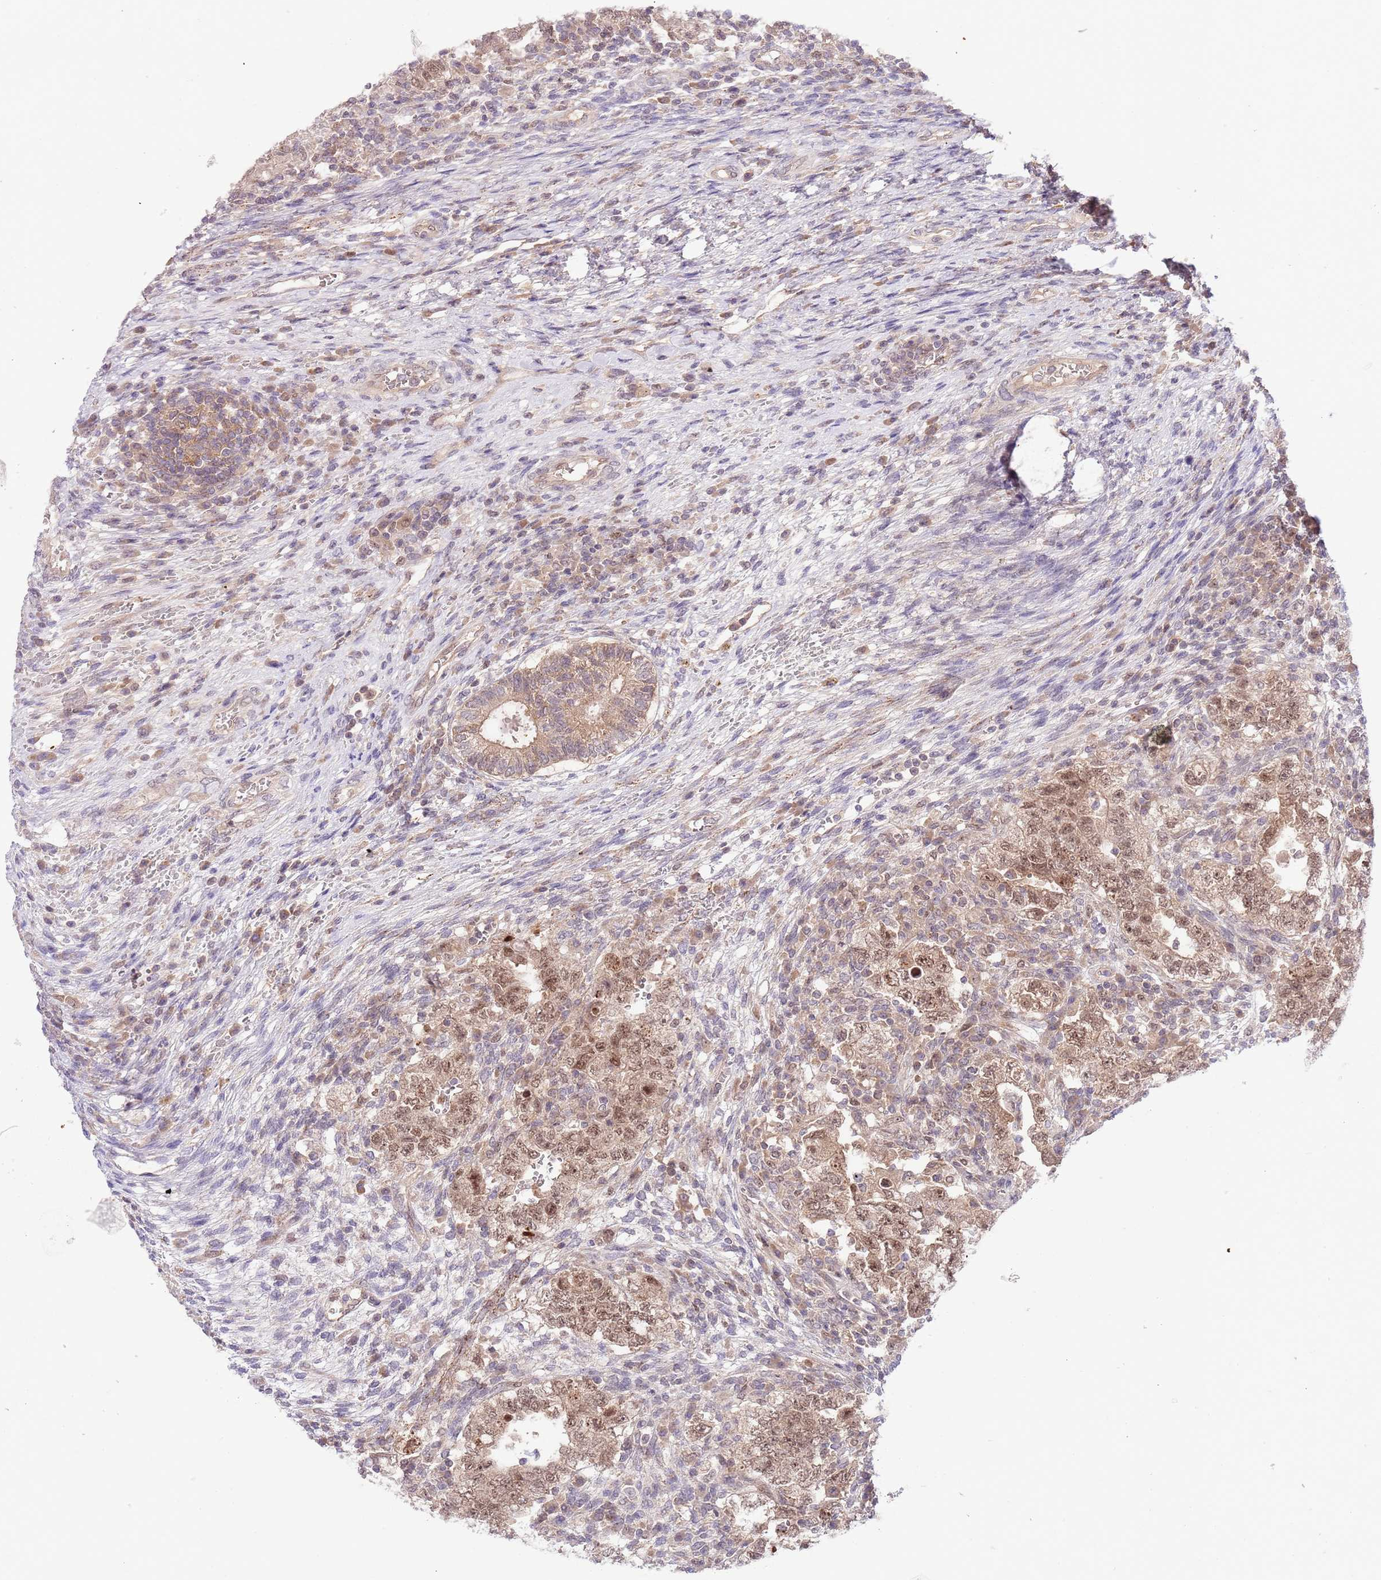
{"staining": {"intensity": "moderate", "quantity": ">75%", "location": "cytoplasmic/membranous,nuclear"}, "tissue": "testis cancer", "cell_type": "Tumor cells", "image_type": "cancer", "snomed": [{"axis": "morphology", "description": "Carcinoma, Embryonal, NOS"}, {"axis": "topography", "description": "Testis"}], "caption": "Testis cancer (embryonal carcinoma) stained for a protein (brown) displays moderate cytoplasmic/membranous and nuclear positive staining in approximately >75% of tumor cells.", "gene": "CHD1", "patient": {"sex": "male", "age": 26}}